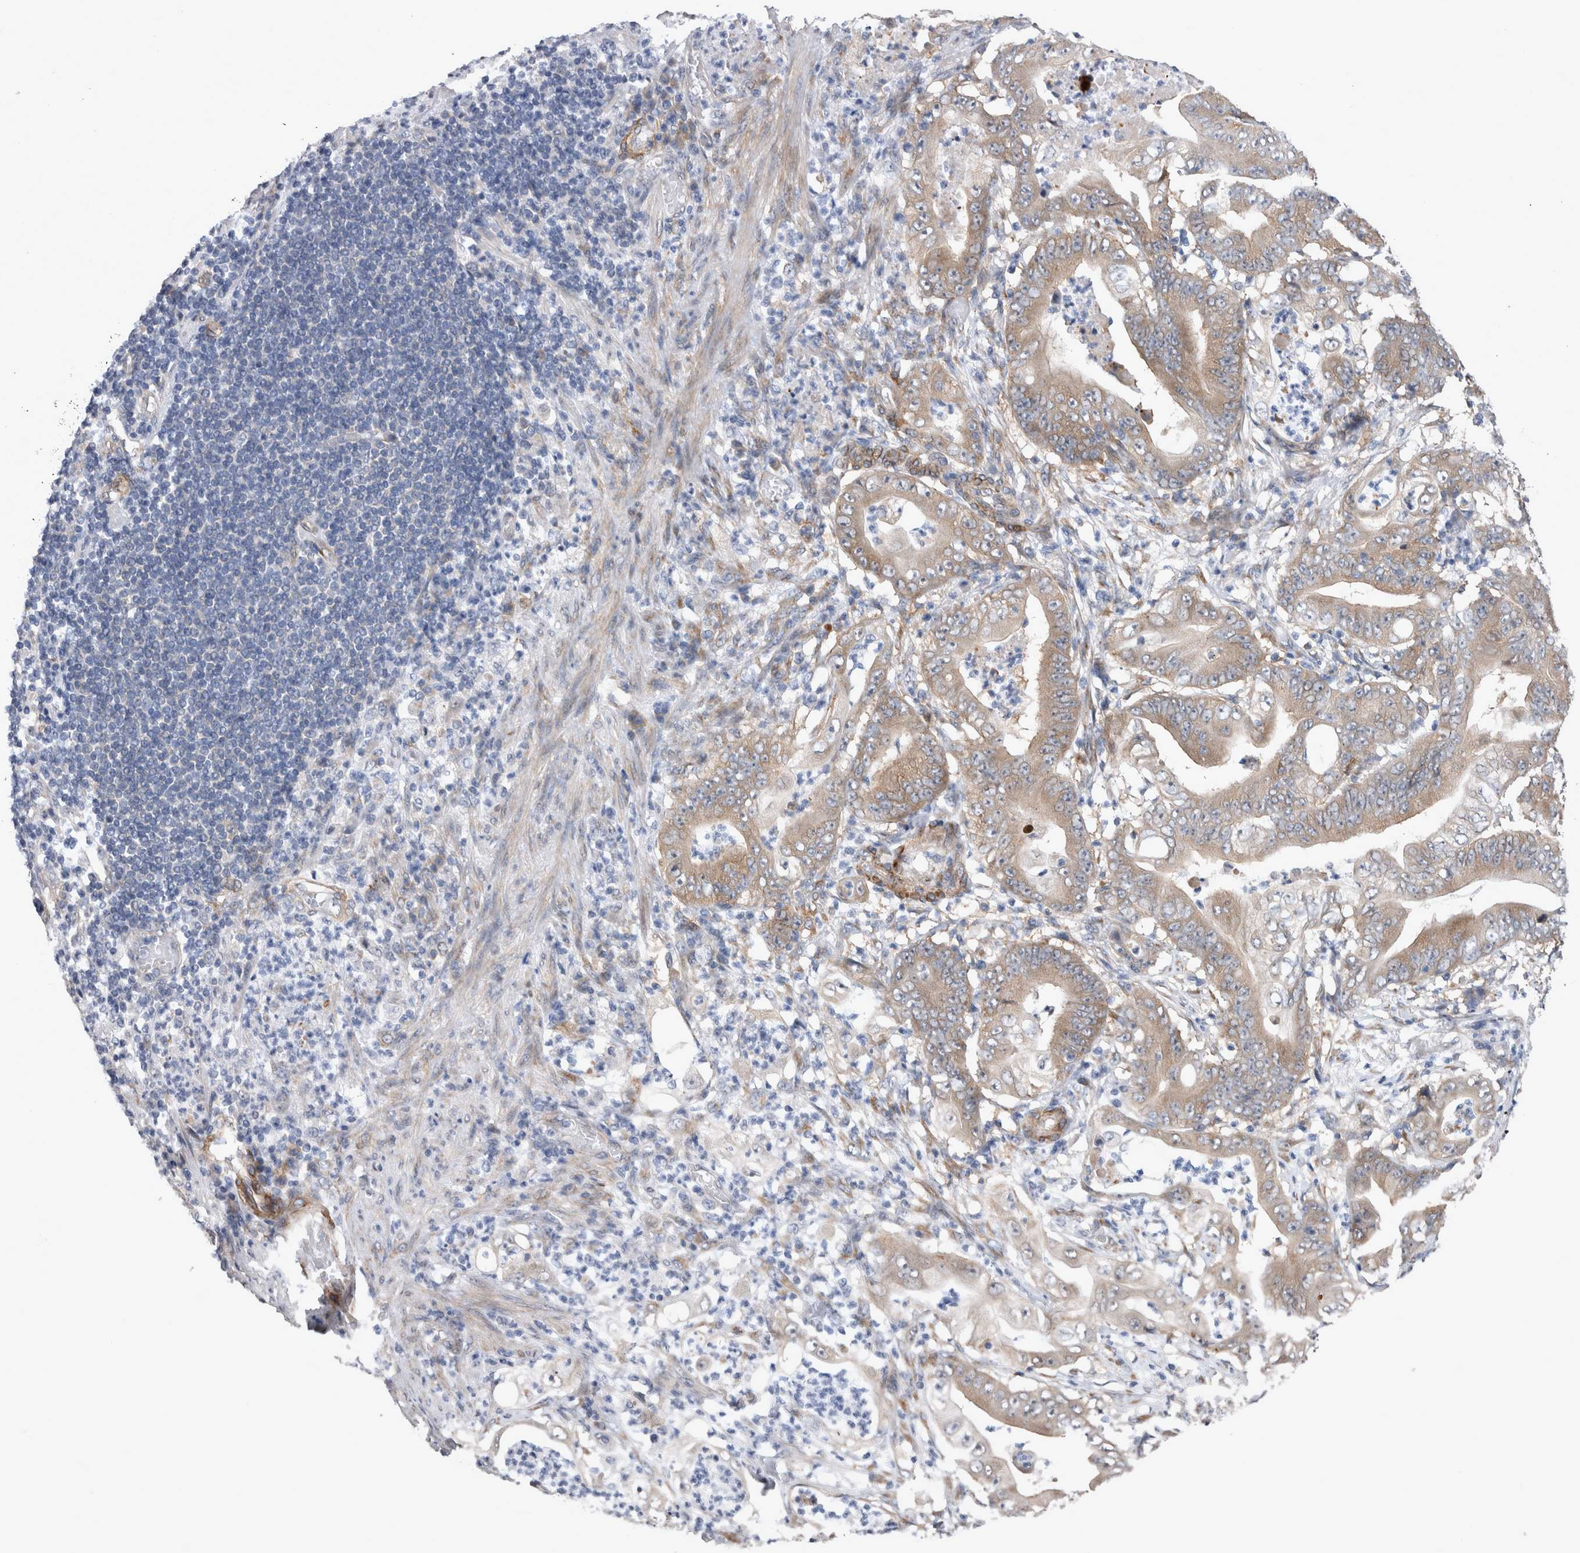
{"staining": {"intensity": "weak", "quantity": ">75%", "location": "cytoplasmic/membranous"}, "tissue": "stomach cancer", "cell_type": "Tumor cells", "image_type": "cancer", "snomed": [{"axis": "morphology", "description": "Adenocarcinoma, NOS"}, {"axis": "topography", "description": "Stomach"}], "caption": "Immunohistochemical staining of human stomach cancer shows weak cytoplasmic/membranous protein staining in about >75% of tumor cells.", "gene": "DDX6", "patient": {"sex": "female", "age": 73}}